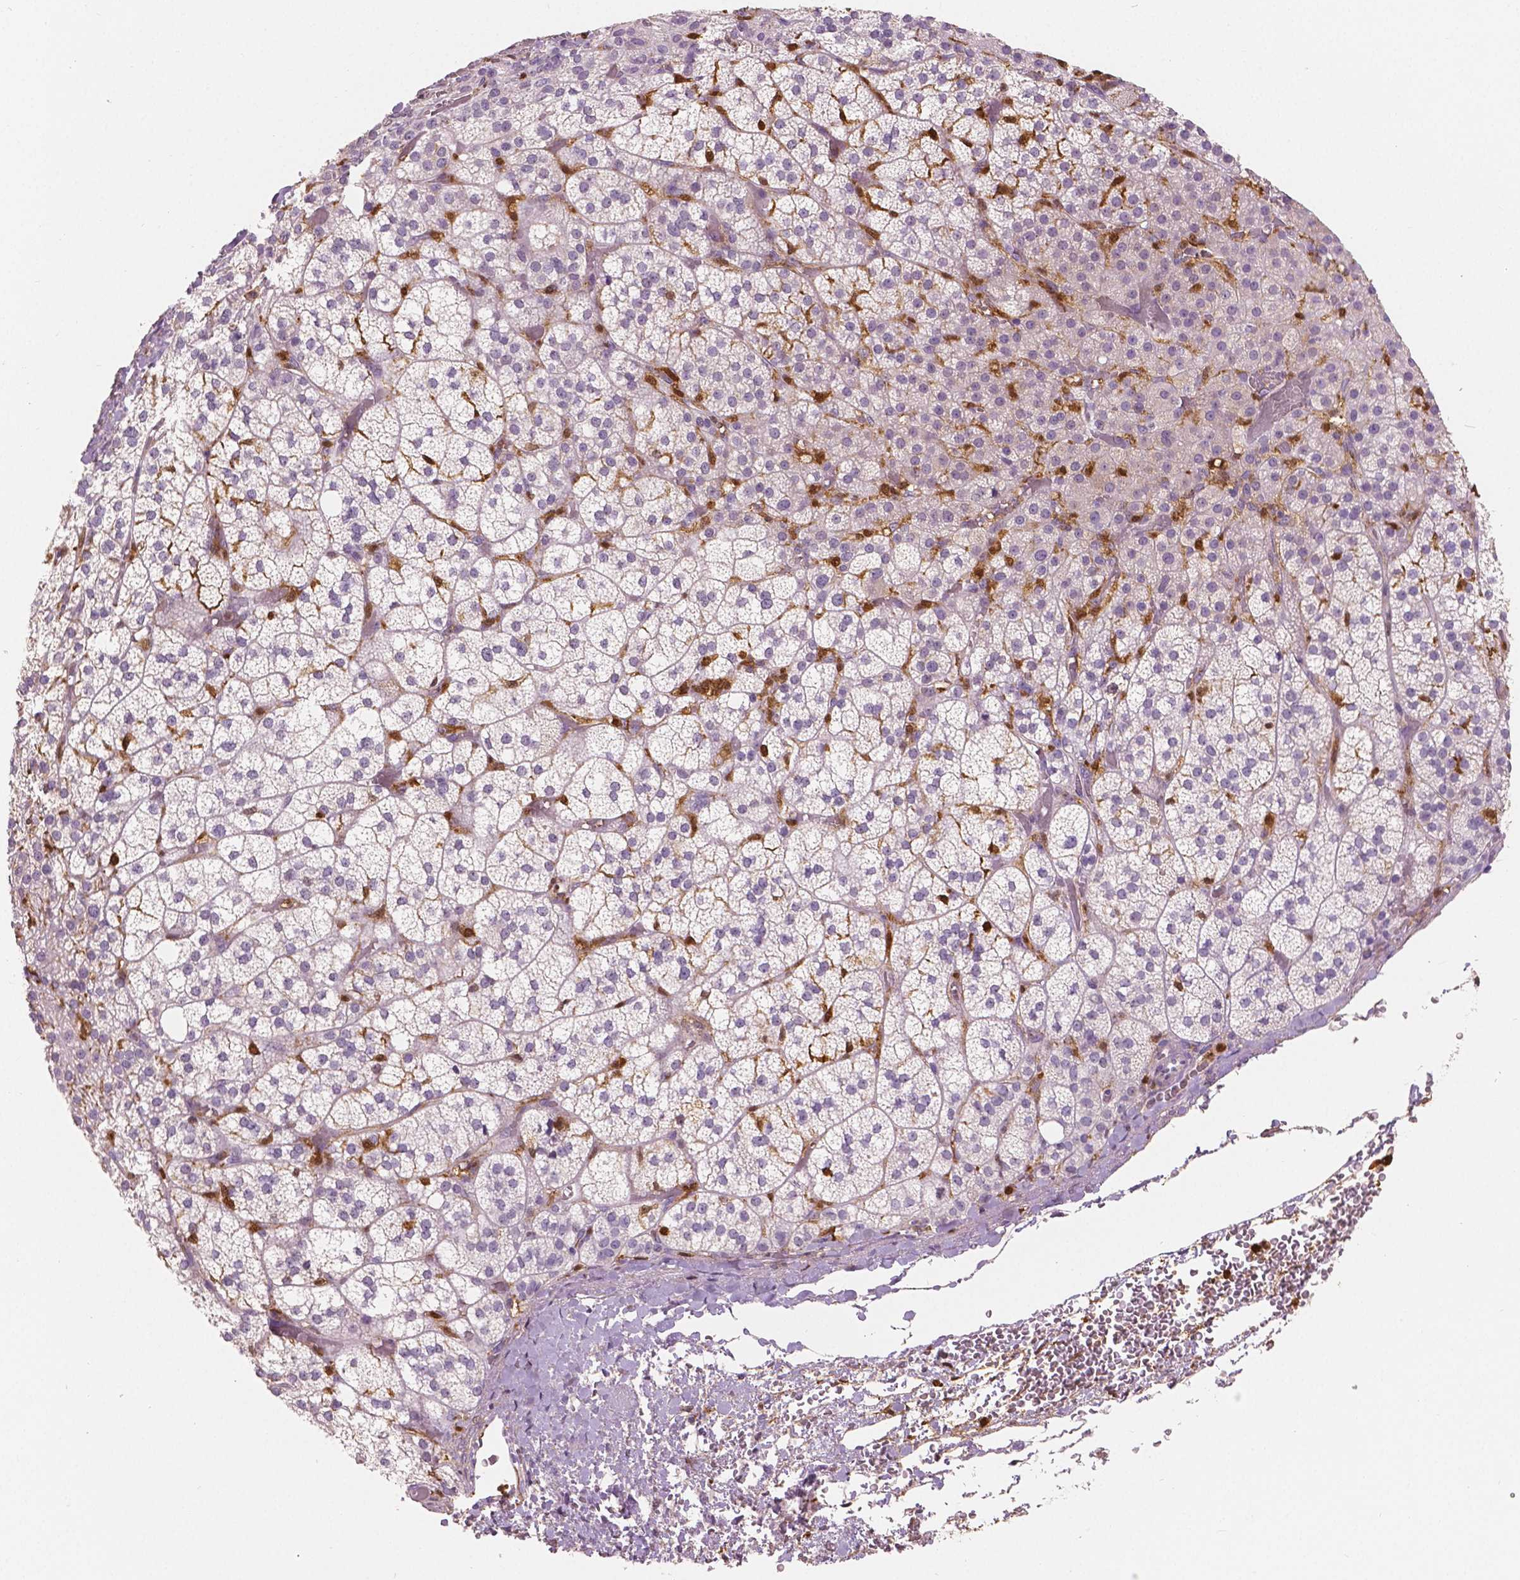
{"staining": {"intensity": "negative", "quantity": "none", "location": "none"}, "tissue": "adrenal gland", "cell_type": "Glandular cells", "image_type": "normal", "snomed": [{"axis": "morphology", "description": "Normal tissue, NOS"}, {"axis": "topography", "description": "Adrenal gland"}], "caption": "Glandular cells show no significant protein expression in normal adrenal gland. (DAB (3,3'-diaminobenzidine) immunohistochemistry (IHC), high magnification).", "gene": "S100A4", "patient": {"sex": "female", "age": 60}}